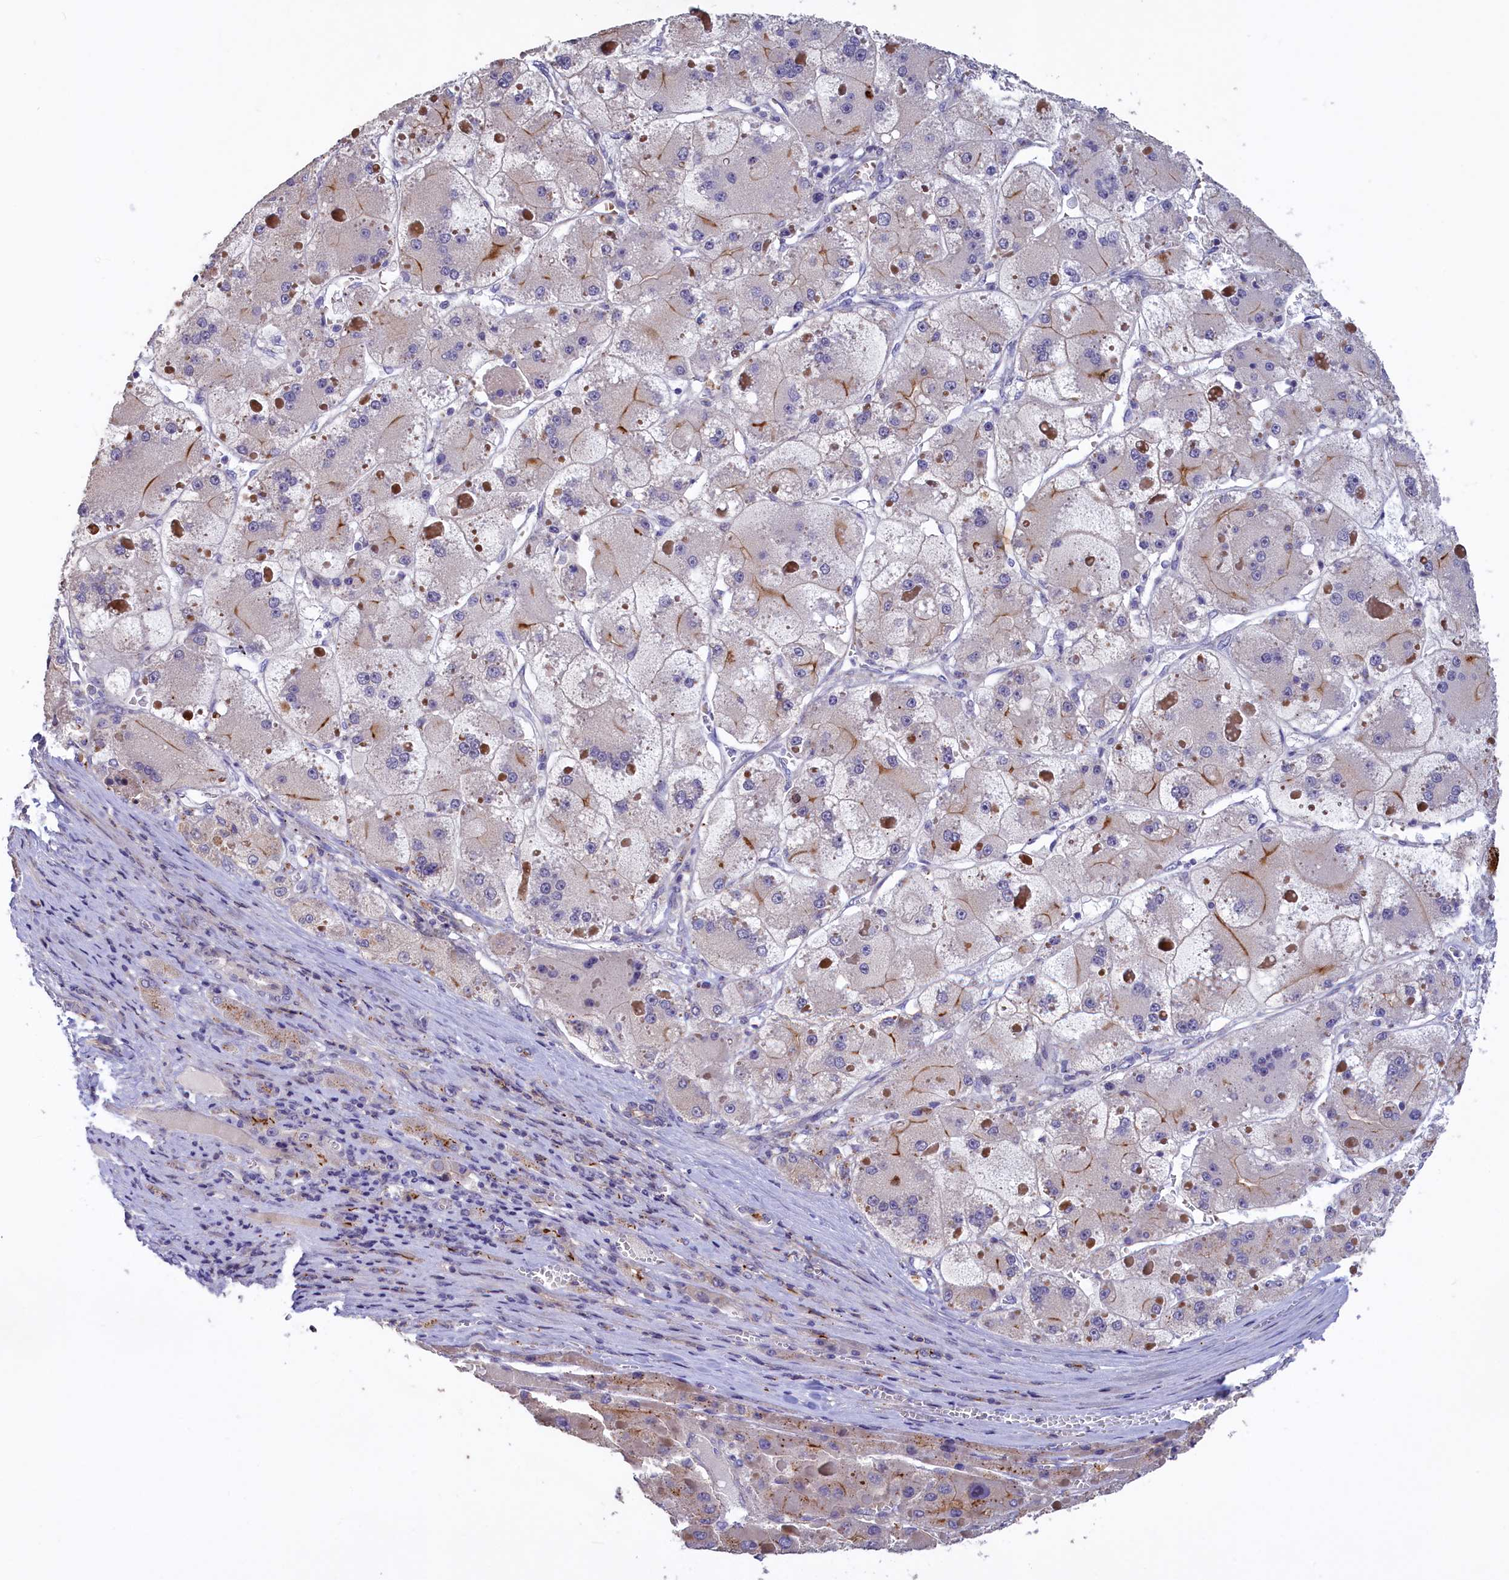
{"staining": {"intensity": "moderate", "quantity": "<25%", "location": "cytoplasmic/membranous"}, "tissue": "liver cancer", "cell_type": "Tumor cells", "image_type": "cancer", "snomed": [{"axis": "morphology", "description": "Carcinoma, Hepatocellular, NOS"}, {"axis": "topography", "description": "Liver"}], "caption": "DAB (3,3'-diaminobenzidine) immunohistochemical staining of liver cancer (hepatocellular carcinoma) shows moderate cytoplasmic/membranous protein expression in approximately <25% of tumor cells.", "gene": "HYKK", "patient": {"sex": "female", "age": 73}}